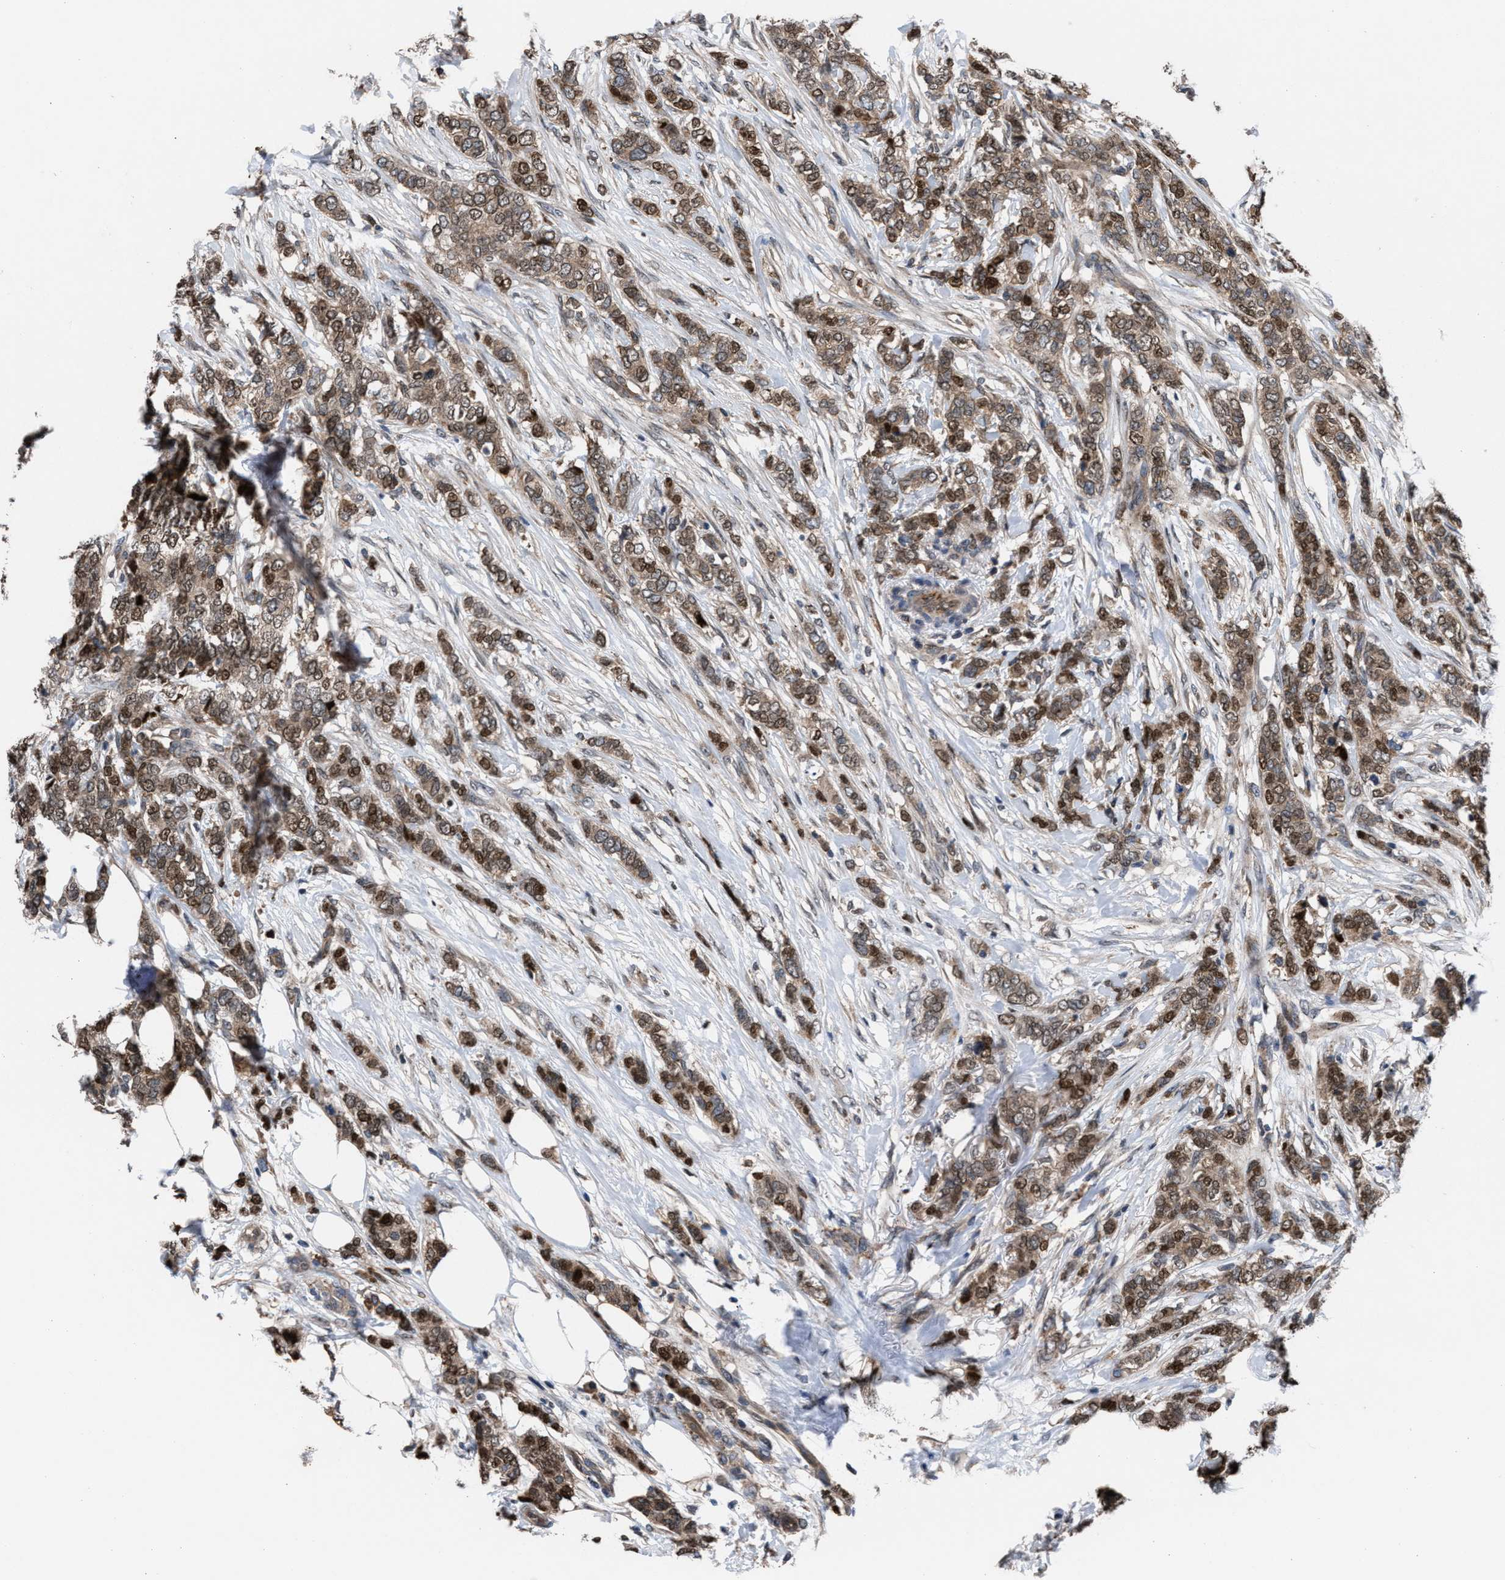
{"staining": {"intensity": "moderate", "quantity": ">75%", "location": "cytoplasmic/membranous,nuclear"}, "tissue": "breast cancer", "cell_type": "Tumor cells", "image_type": "cancer", "snomed": [{"axis": "morphology", "description": "Lobular carcinoma"}, {"axis": "topography", "description": "Skin"}, {"axis": "topography", "description": "Breast"}], "caption": "Protein analysis of breast cancer (lobular carcinoma) tissue displays moderate cytoplasmic/membranous and nuclear expression in approximately >75% of tumor cells.", "gene": "TP53BP2", "patient": {"sex": "female", "age": 46}}